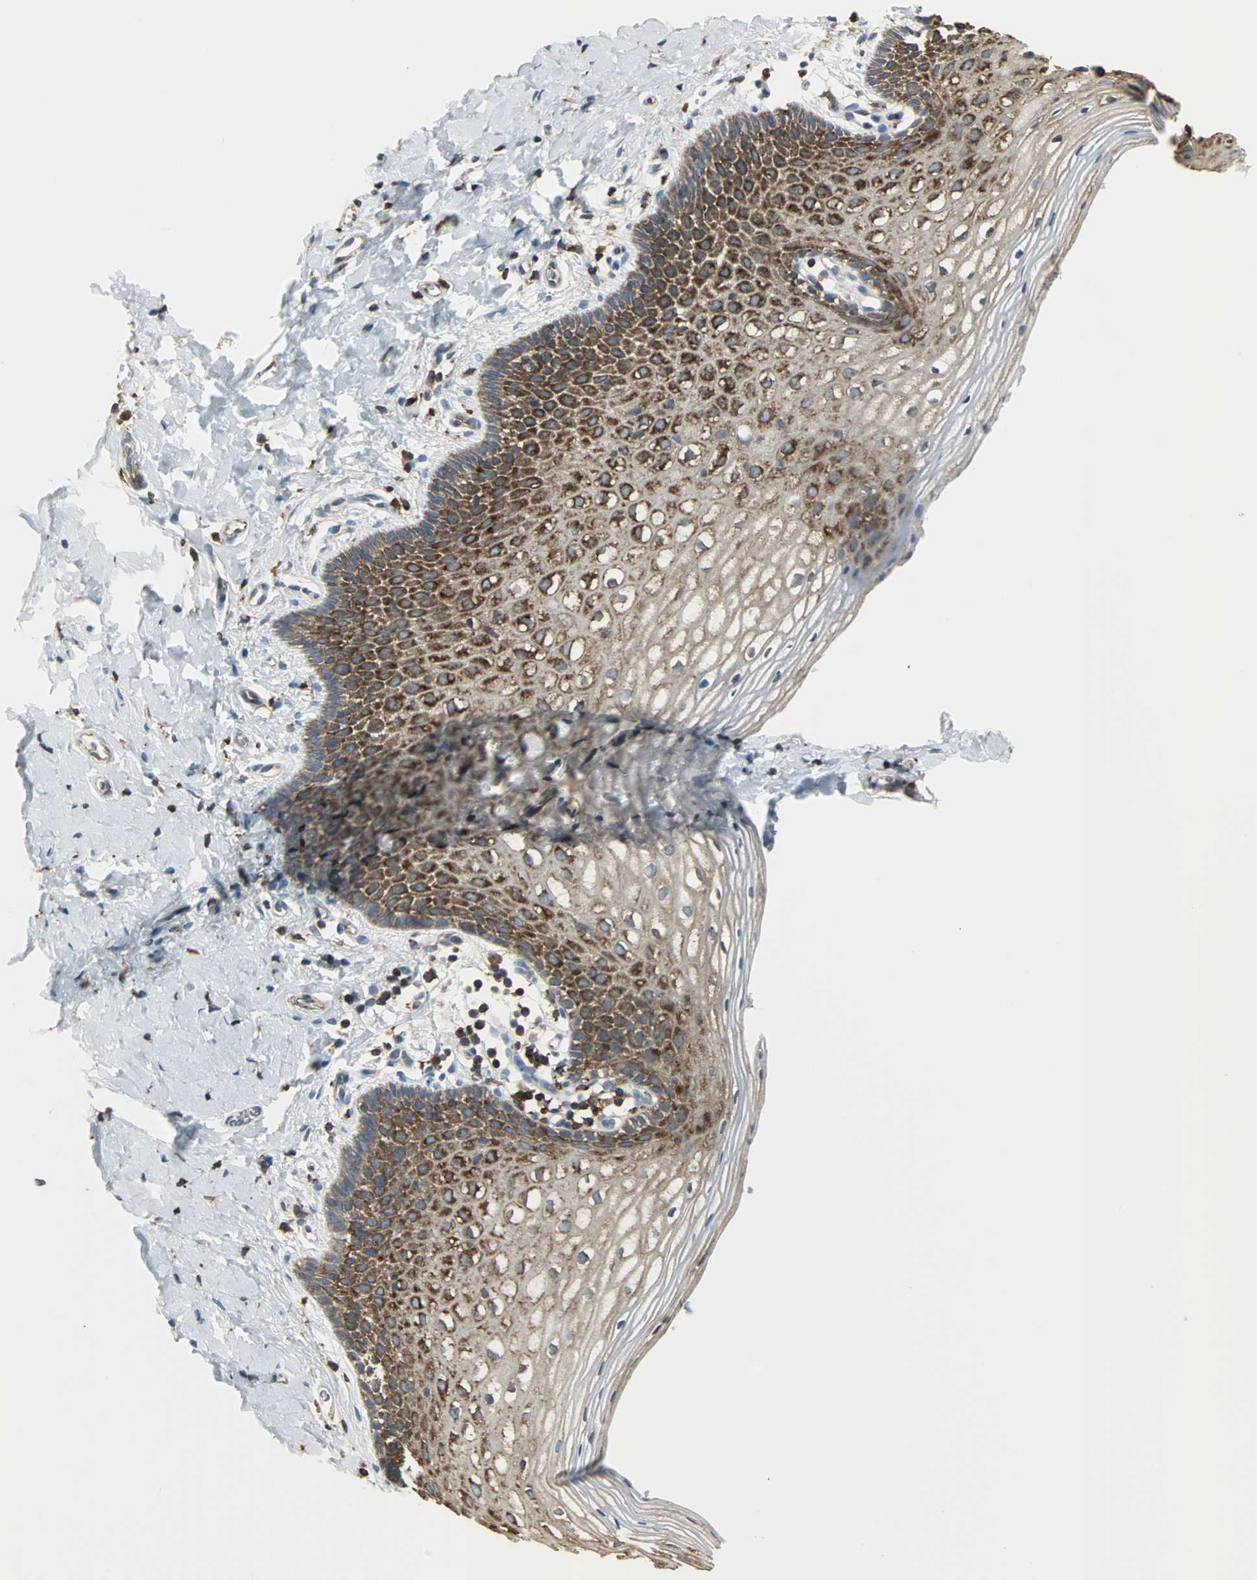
{"staining": {"intensity": "strong", "quantity": ">75%", "location": "cytoplasmic/membranous"}, "tissue": "vagina", "cell_type": "Squamous epithelial cells", "image_type": "normal", "snomed": [{"axis": "morphology", "description": "Normal tissue, NOS"}, {"axis": "topography", "description": "Vagina"}], "caption": "Immunohistochemical staining of benign vagina demonstrates high levels of strong cytoplasmic/membranous staining in about >75% of squamous epithelial cells. (Brightfield microscopy of DAB IHC at high magnification).", "gene": "LRRFIP1", "patient": {"sex": "female", "age": 55}}